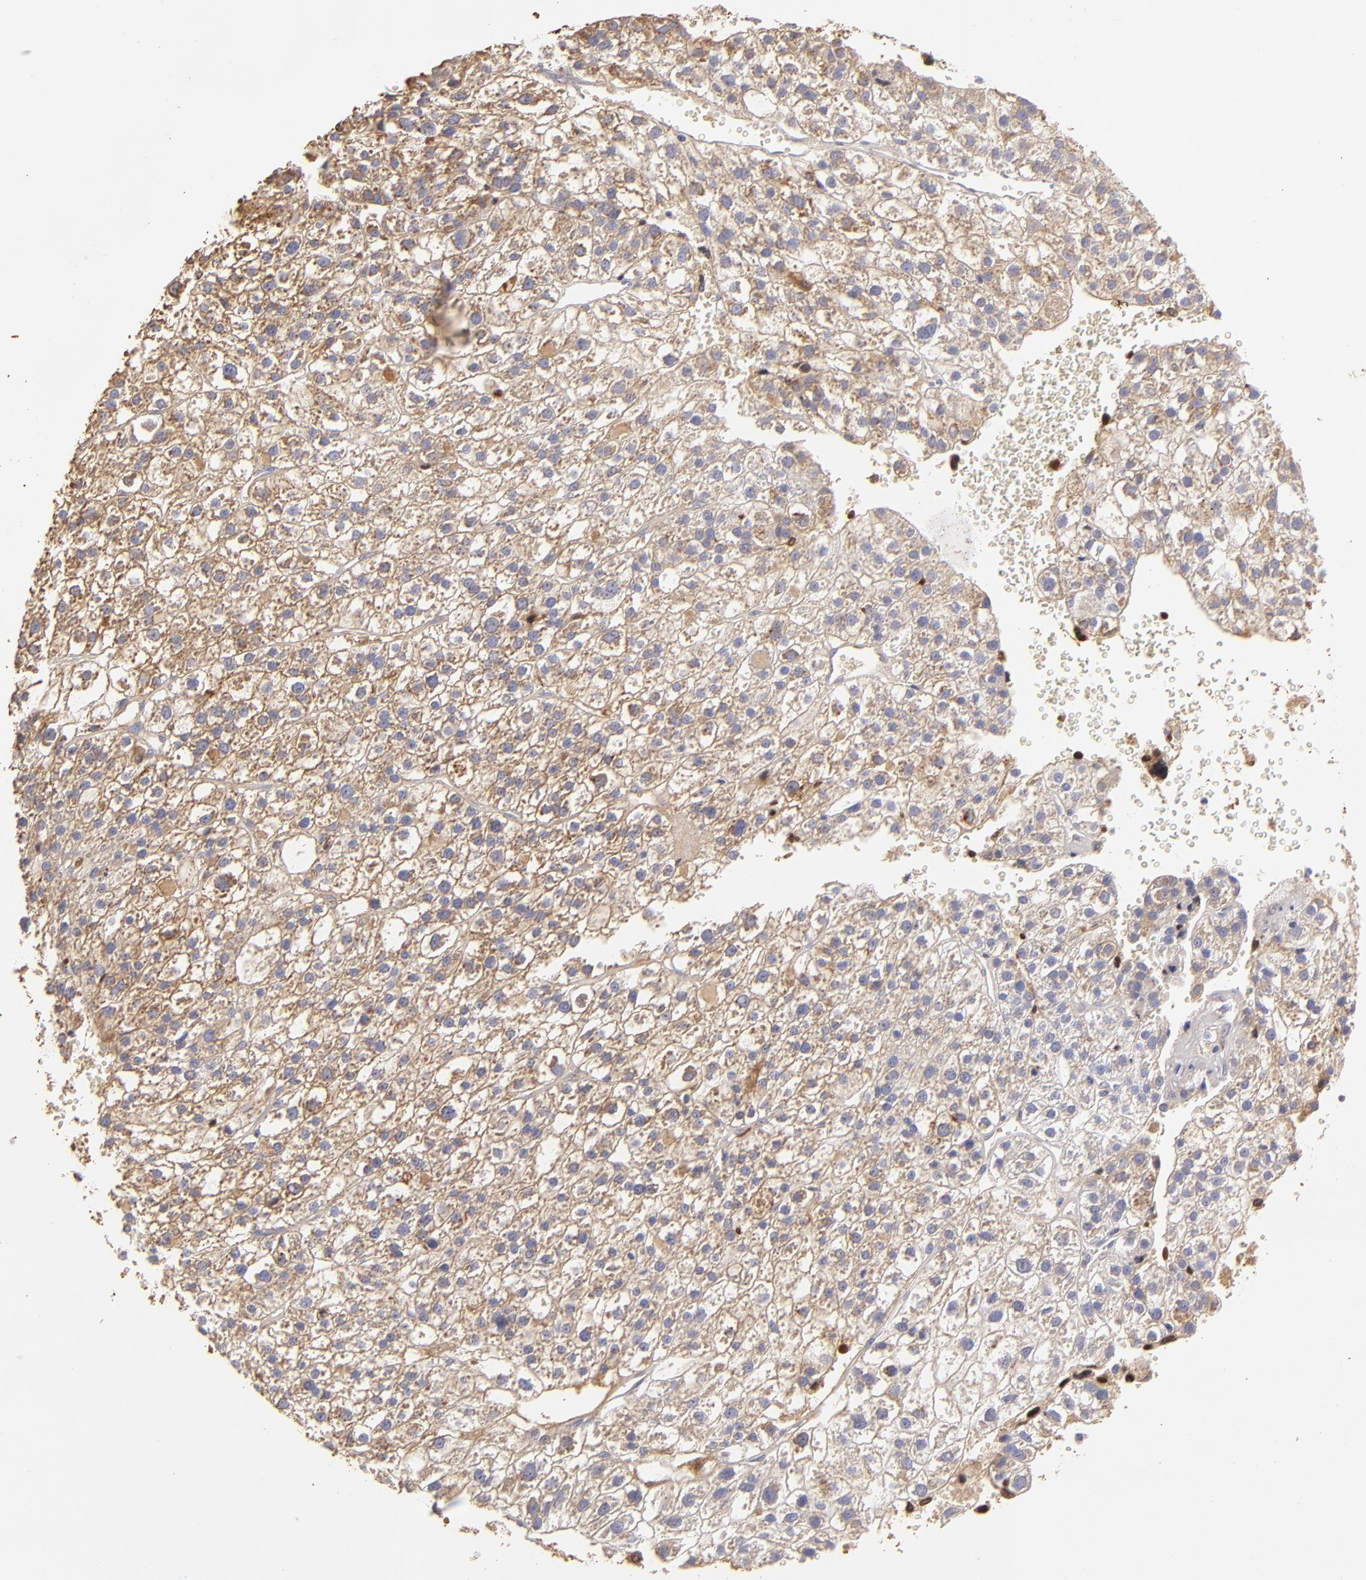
{"staining": {"intensity": "moderate", "quantity": ">75%", "location": "cytoplasmic/membranous"}, "tissue": "liver cancer", "cell_type": "Tumor cells", "image_type": "cancer", "snomed": [{"axis": "morphology", "description": "Carcinoma, Hepatocellular, NOS"}, {"axis": "topography", "description": "Liver"}], "caption": "The immunohistochemical stain shows moderate cytoplasmic/membranous expression in tumor cells of liver cancer (hepatocellular carcinoma) tissue.", "gene": "CFB", "patient": {"sex": "female", "age": 85}}